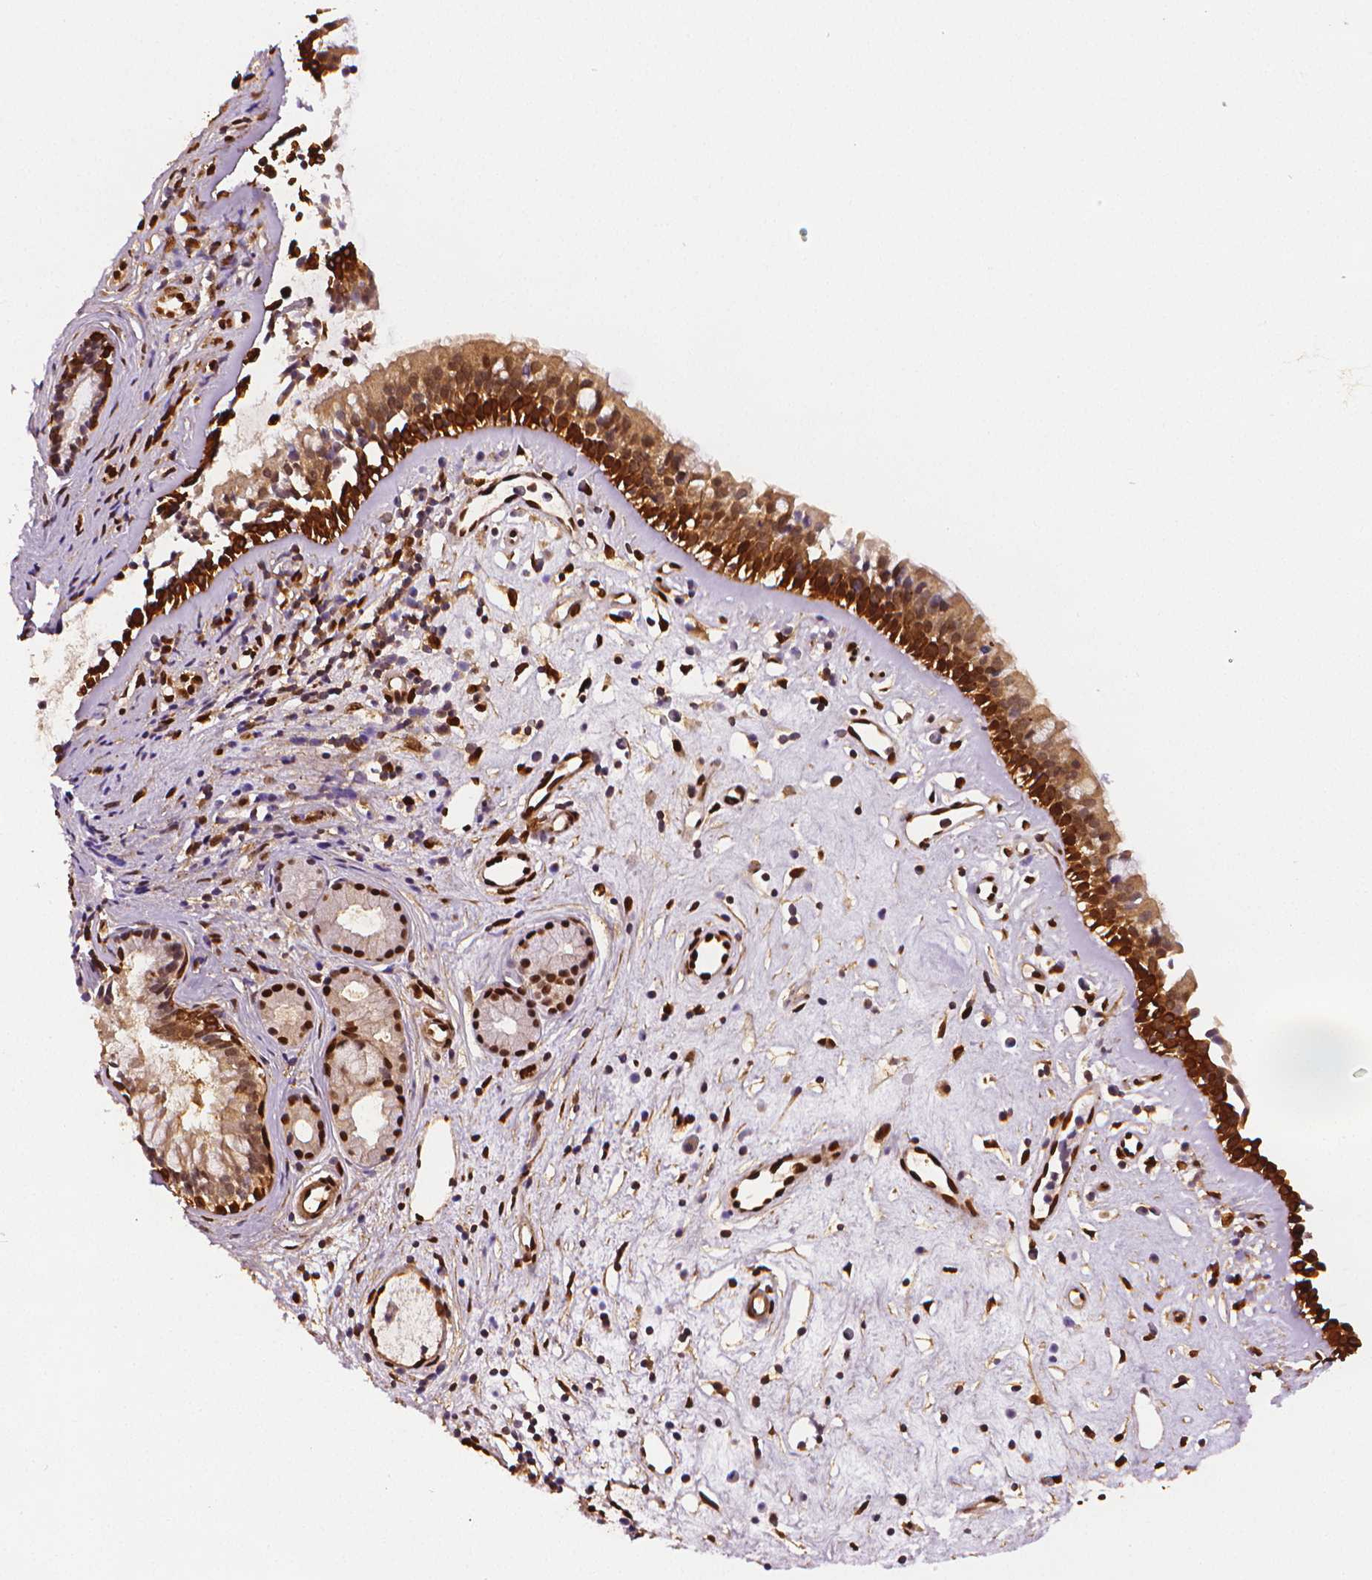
{"staining": {"intensity": "strong", "quantity": ">75%", "location": "cytoplasmic/membranous"}, "tissue": "nasopharynx", "cell_type": "Respiratory epithelial cells", "image_type": "normal", "snomed": [{"axis": "morphology", "description": "Normal tissue, NOS"}, {"axis": "topography", "description": "Nasopharynx"}], "caption": "Protein staining displays strong cytoplasmic/membranous expression in about >75% of respiratory epithelial cells in unremarkable nasopharynx.", "gene": "STAT3", "patient": {"sex": "female", "age": 52}}